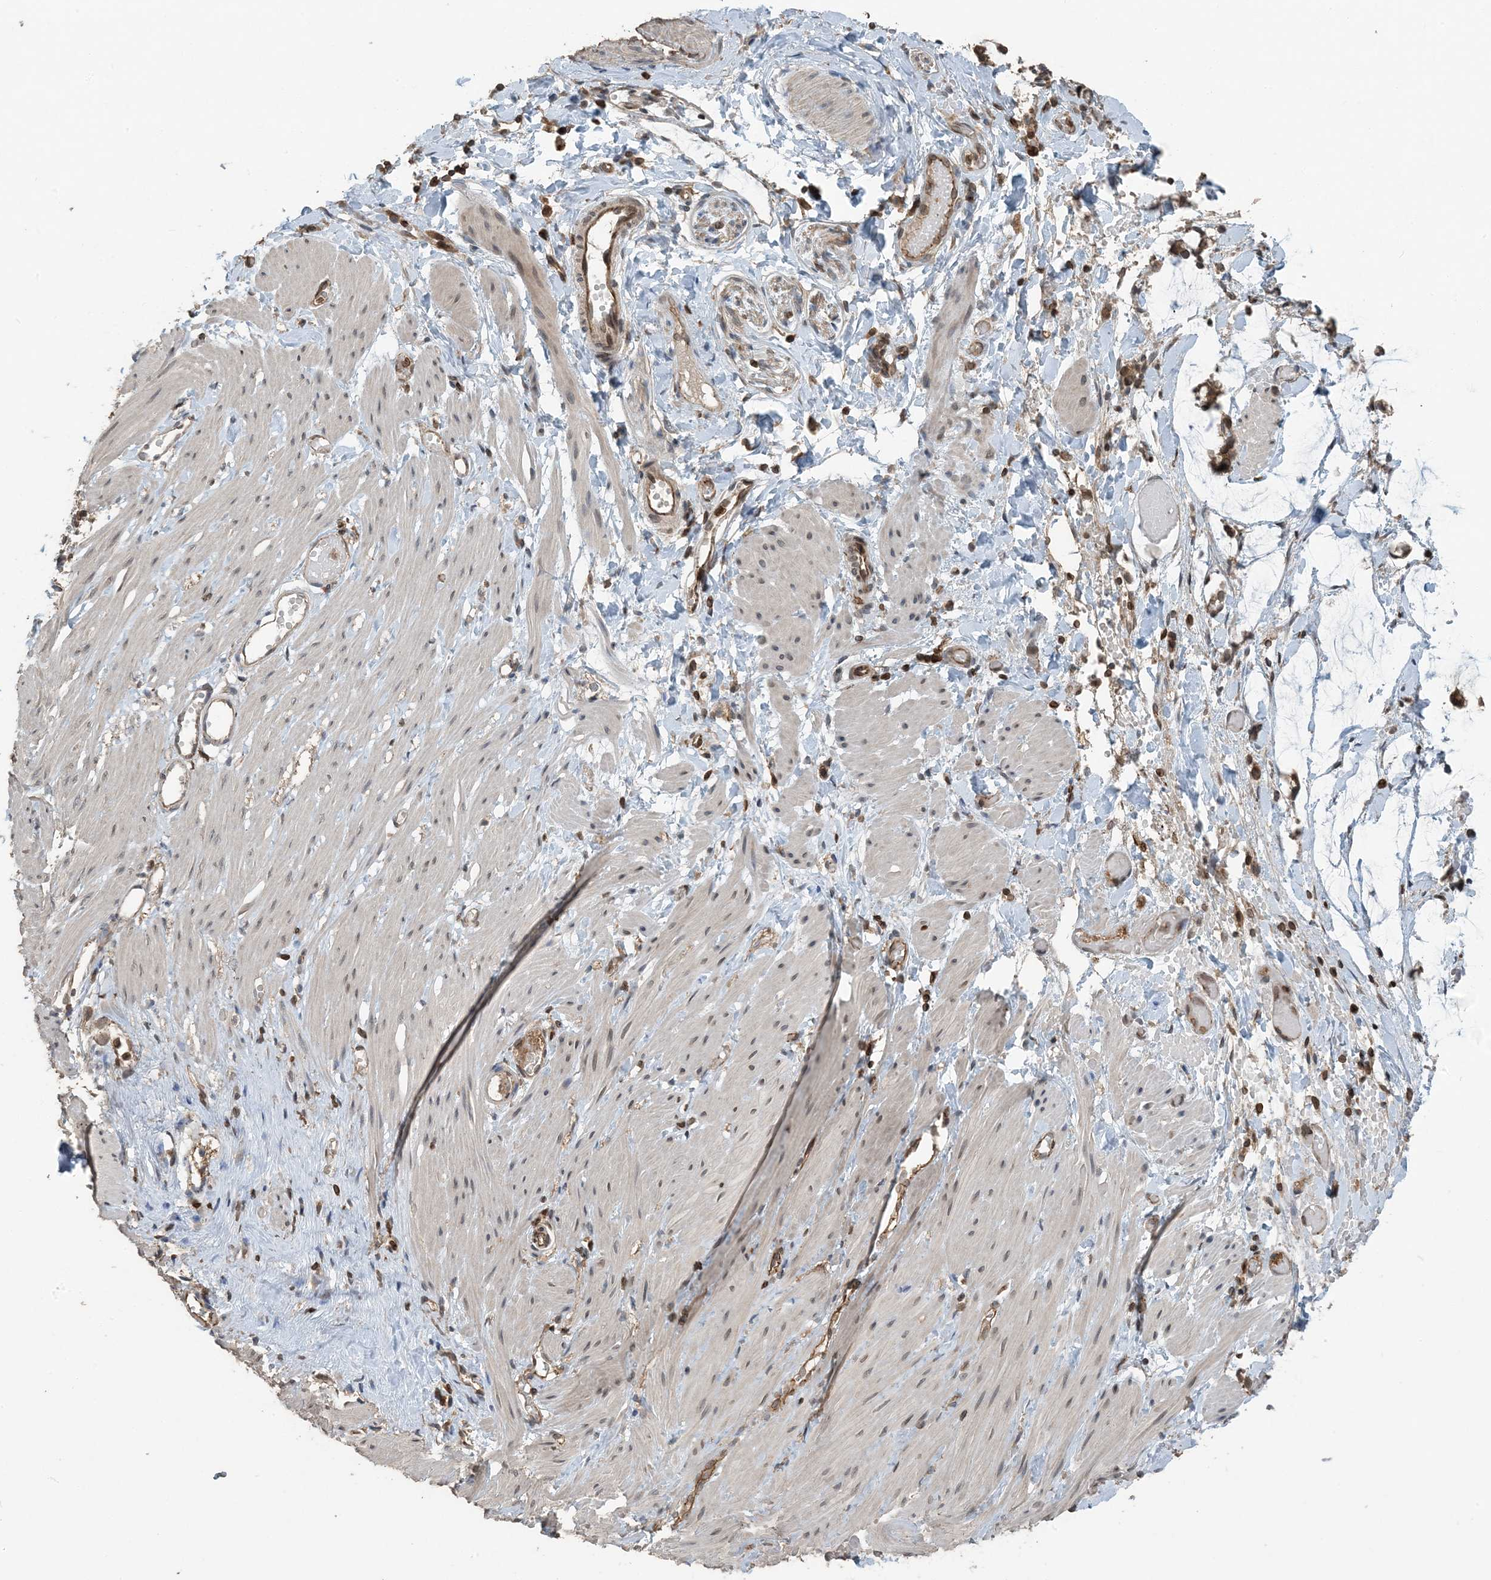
{"staining": {"intensity": "moderate", "quantity": ">75%", "location": "cytoplasmic/membranous"}, "tissue": "adipose tissue", "cell_type": "Adipocytes", "image_type": "normal", "snomed": [{"axis": "morphology", "description": "Normal tissue, NOS"}, {"axis": "morphology", "description": "Adenocarcinoma, NOS"}, {"axis": "topography", "description": "Colon"}, {"axis": "topography", "description": "Peripheral nerve tissue"}], "caption": "High-power microscopy captured an IHC micrograph of benign adipose tissue, revealing moderate cytoplasmic/membranous expression in approximately >75% of adipocytes. (brown staining indicates protein expression, while blue staining denotes nuclei).", "gene": "ZFAND2B", "patient": {"sex": "male", "age": 14}}